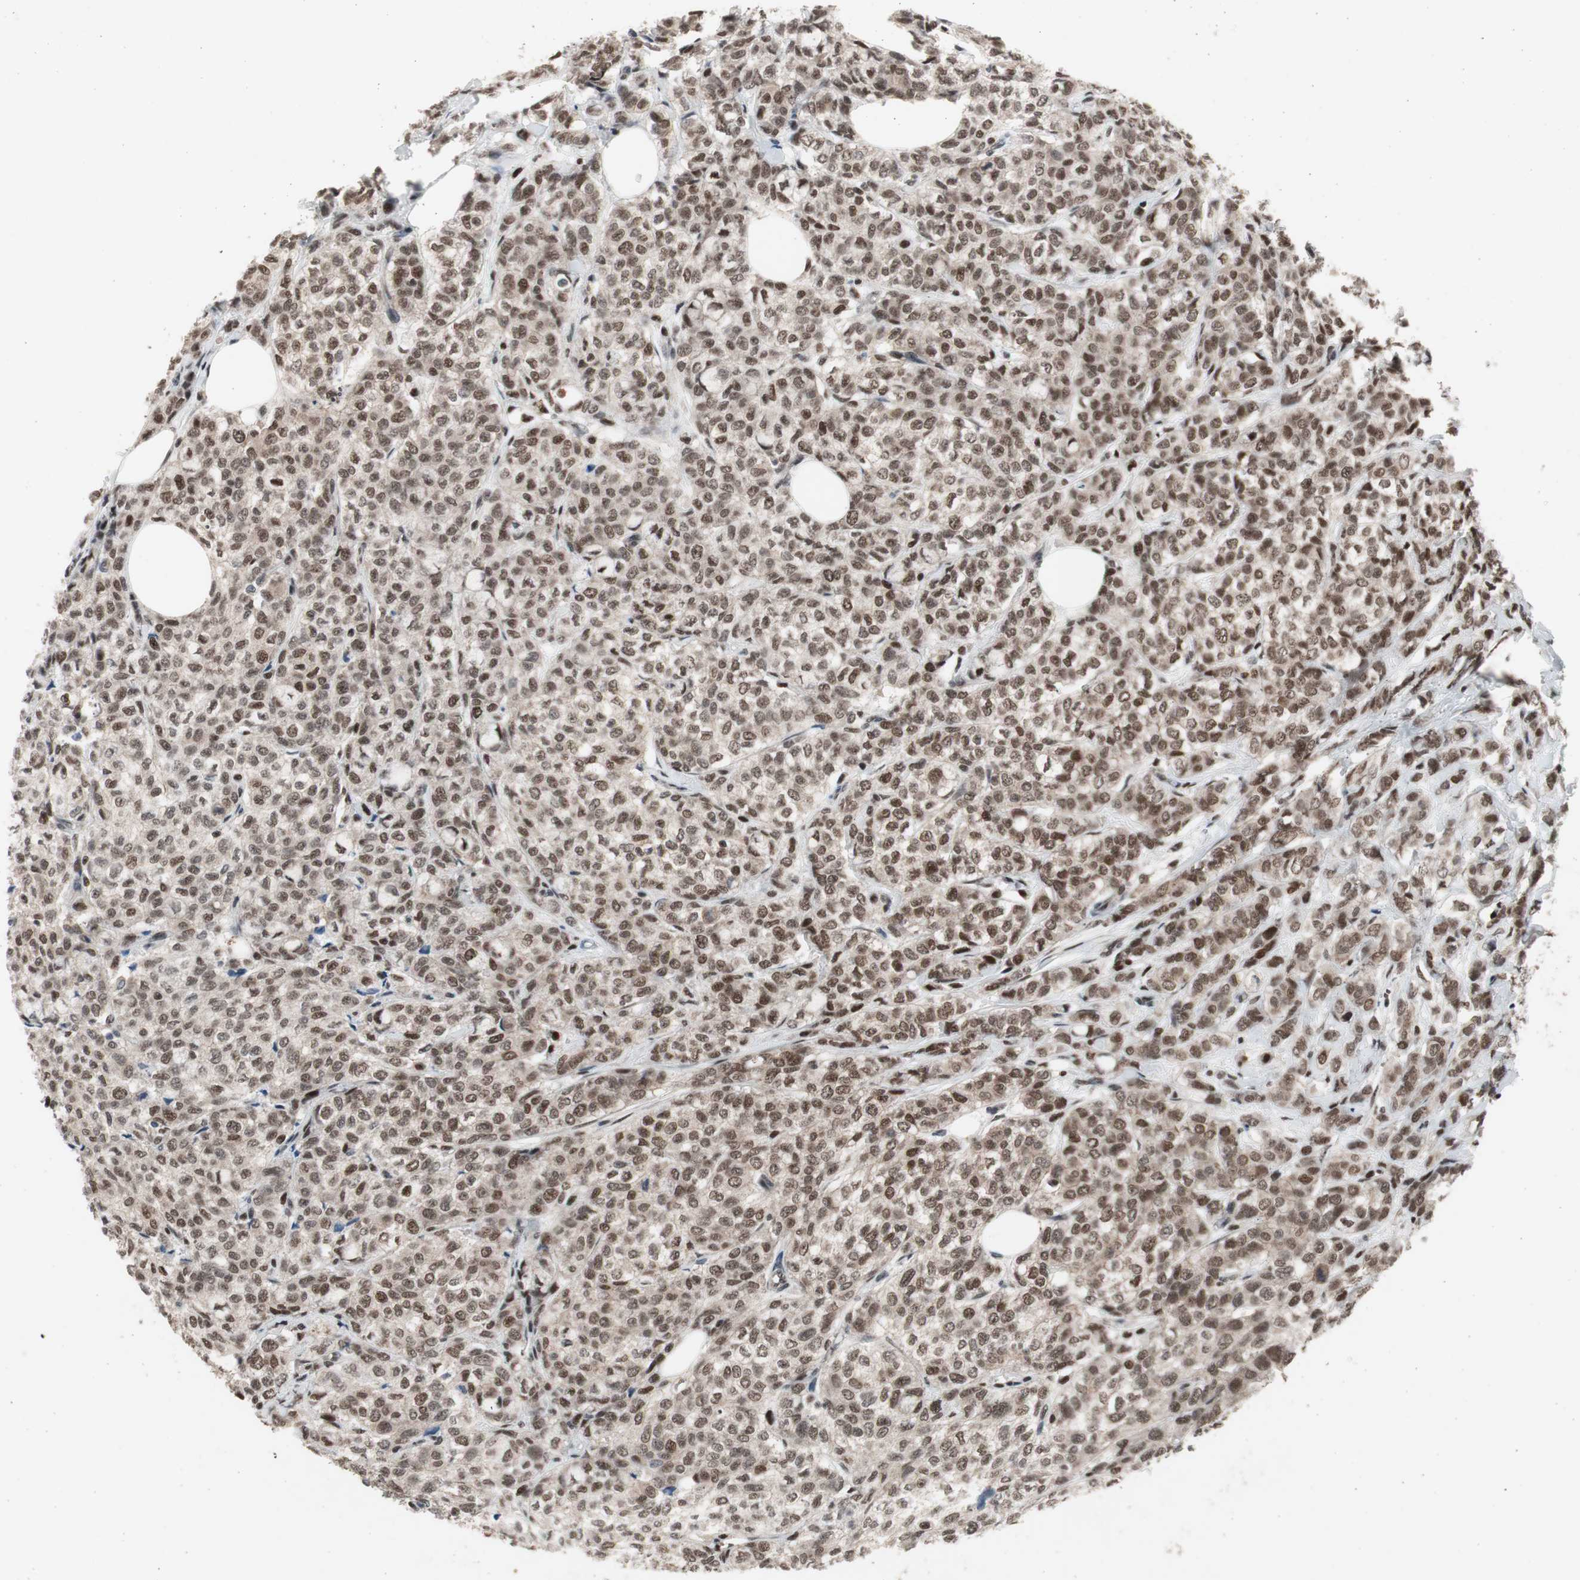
{"staining": {"intensity": "moderate", "quantity": ">75%", "location": "nuclear"}, "tissue": "breast cancer", "cell_type": "Tumor cells", "image_type": "cancer", "snomed": [{"axis": "morphology", "description": "Lobular carcinoma"}, {"axis": "topography", "description": "Breast"}], "caption": "Immunohistochemical staining of human lobular carcinoma (breast) displays moderate nuclear protein expression in approximately >75% of tumor cells.", "gene": "RPA1", "patient": {"sex": "female", "age": 60}}